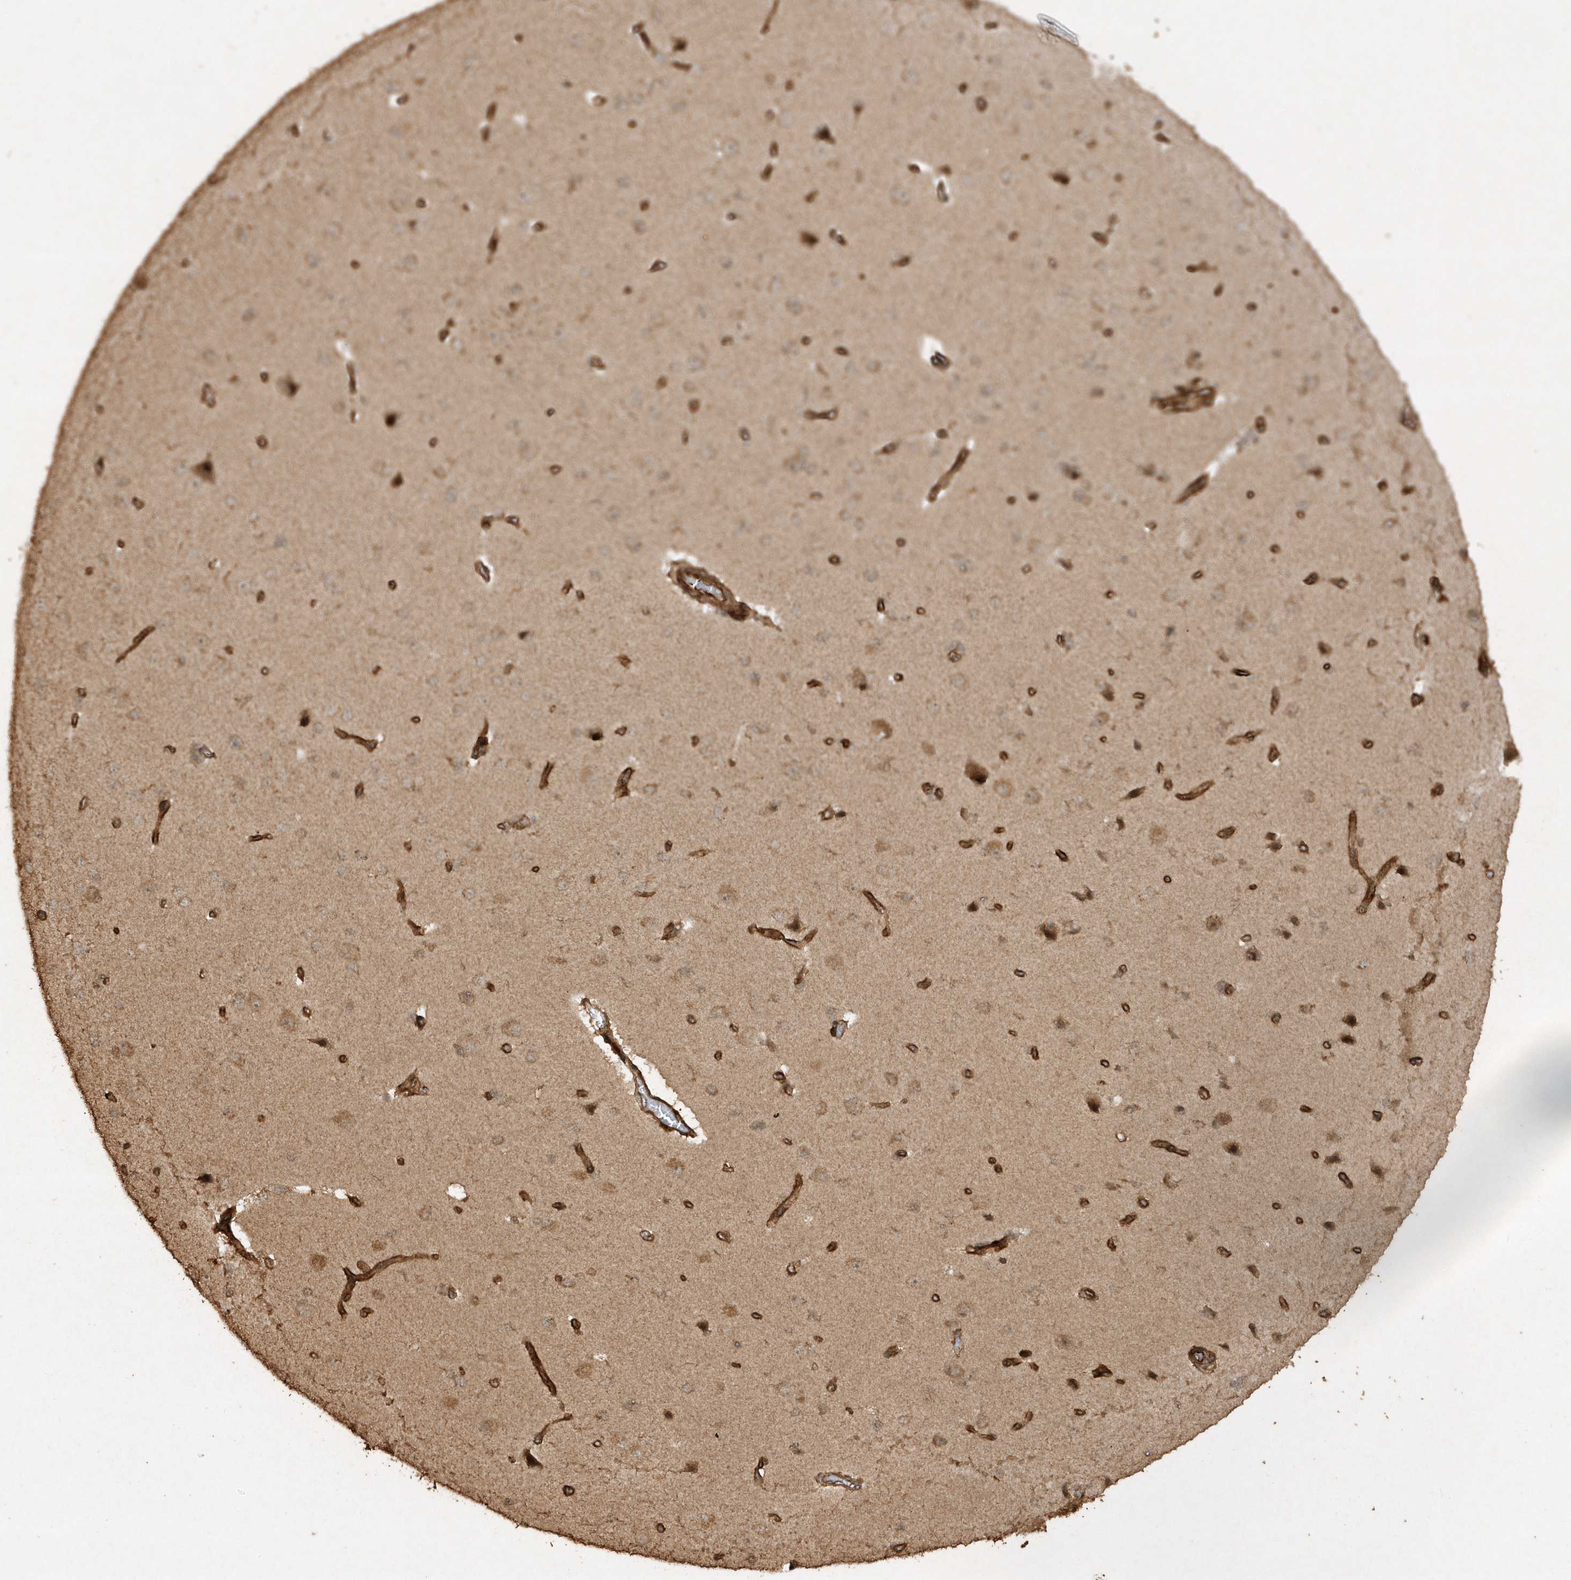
{"staining": {"intensity": "strong", "quantity": ">75%", "location": "cytoplasmic/membranous"}, "tissue": "cerebral cortex", "cell_type": "Endothelial cells", "image_type": "normal", "snomed": [{"axis": "morphology", "description": "Normal tissue, NOS"}, {"axis": "topography", "description": "Cerebral cortex"}], "caption": "A brown stain highlights strong cytoplasmic/membranous staining of a protein in endothelial cells of unremarkable cerebral cortex.", "gene": "AVPI1", "patient": {"sex": "male", "age": 62}}